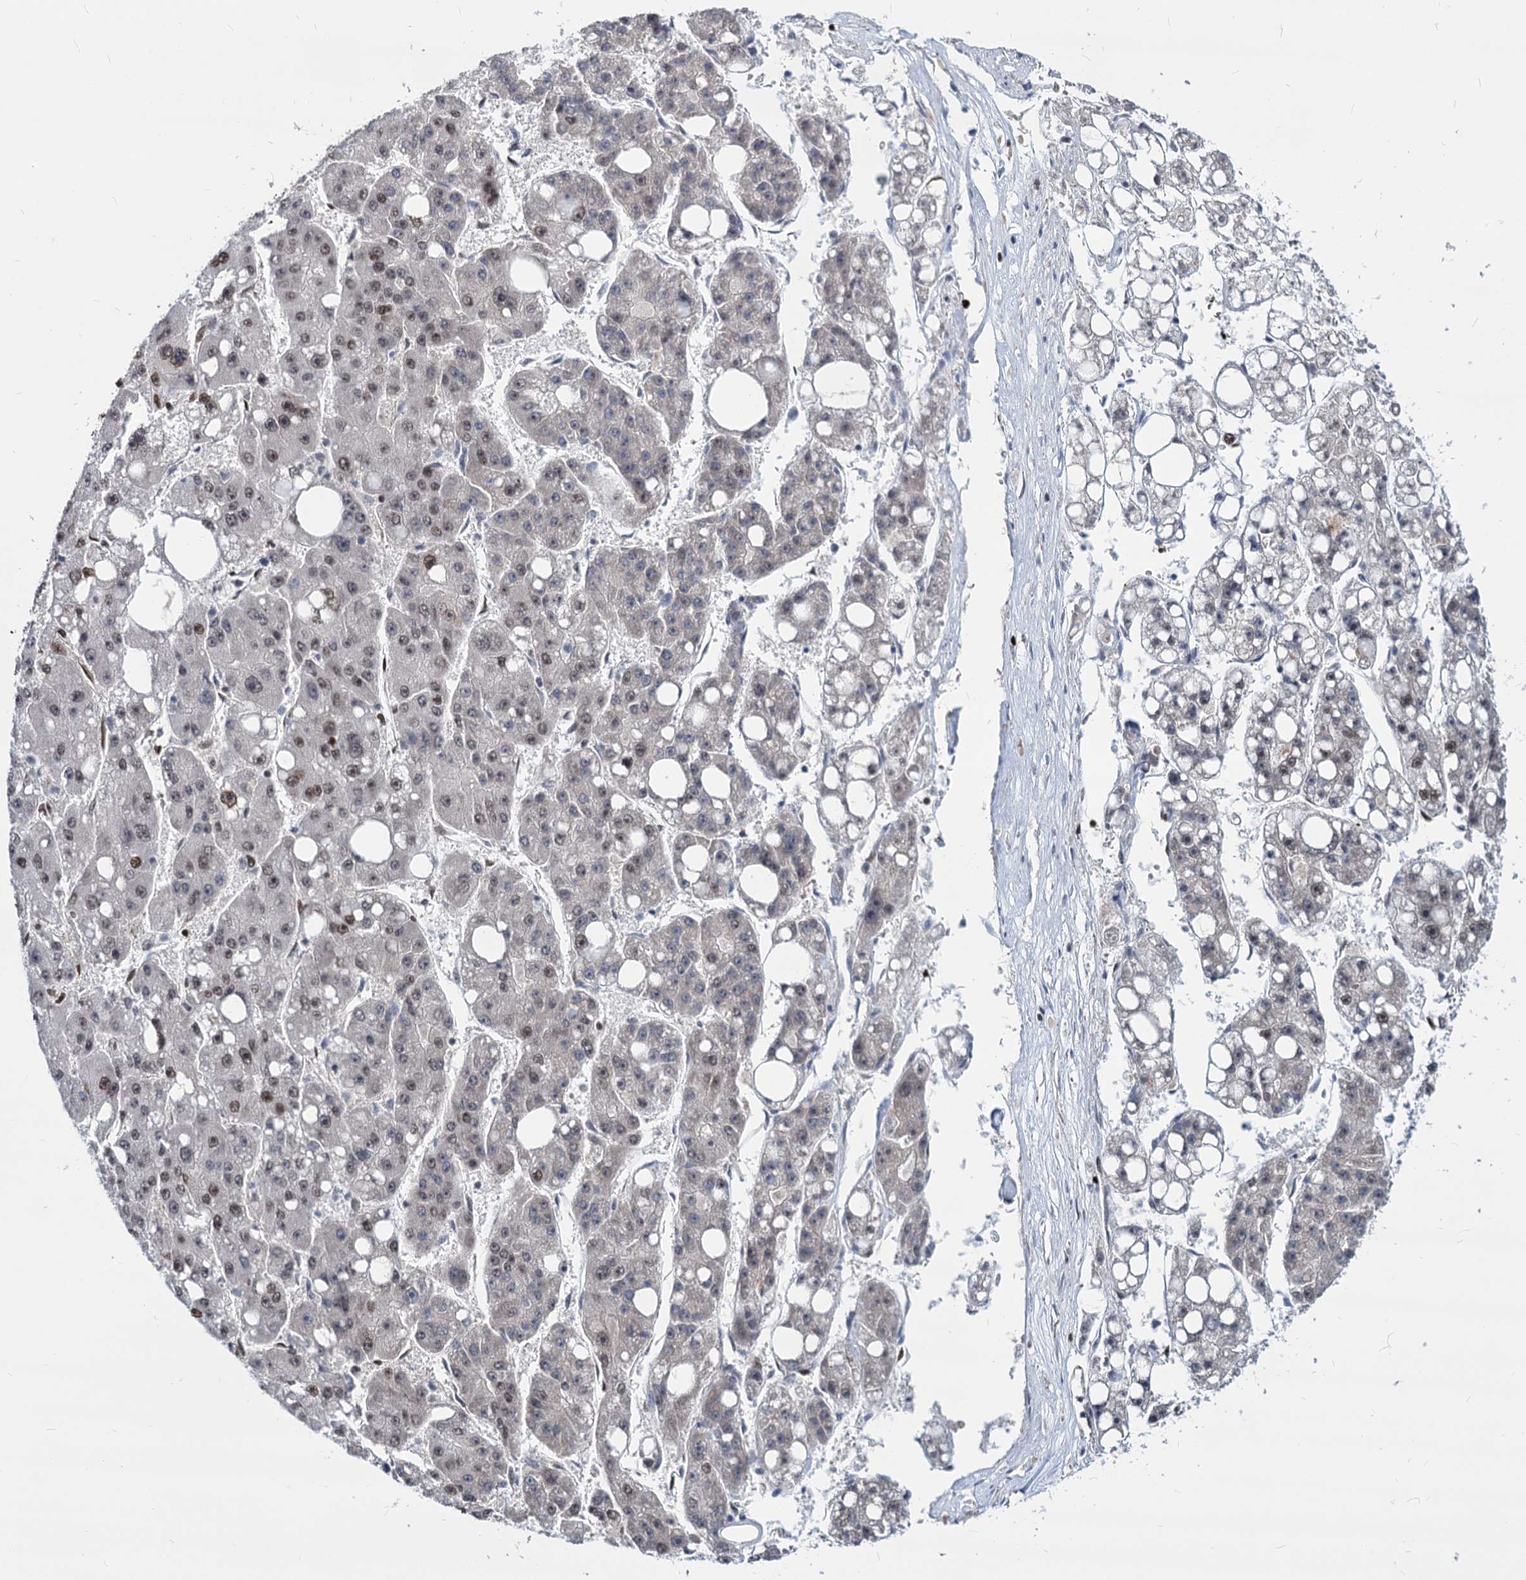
{"staining": {"intensity": "moderate", "quantity": "<25%", "location": "nuclear"}, "tissue": "liver cancer", "cell_type": "Tumor cells", "image_type": "cancer", "snomed": [{"axis": "morphology", "description": "Carcinoma, Hepatocellular, NOS"}, {"axis": "topography", "description": "Liver"}], "caption": "A photomicrograph showing moderate nuclear staining in about <25% of tumor cells in liver cancer, as visualized by brown immunohistochemical staining.", "gene": "MECP2", "patient": {"sex": "female", "age": 61}}